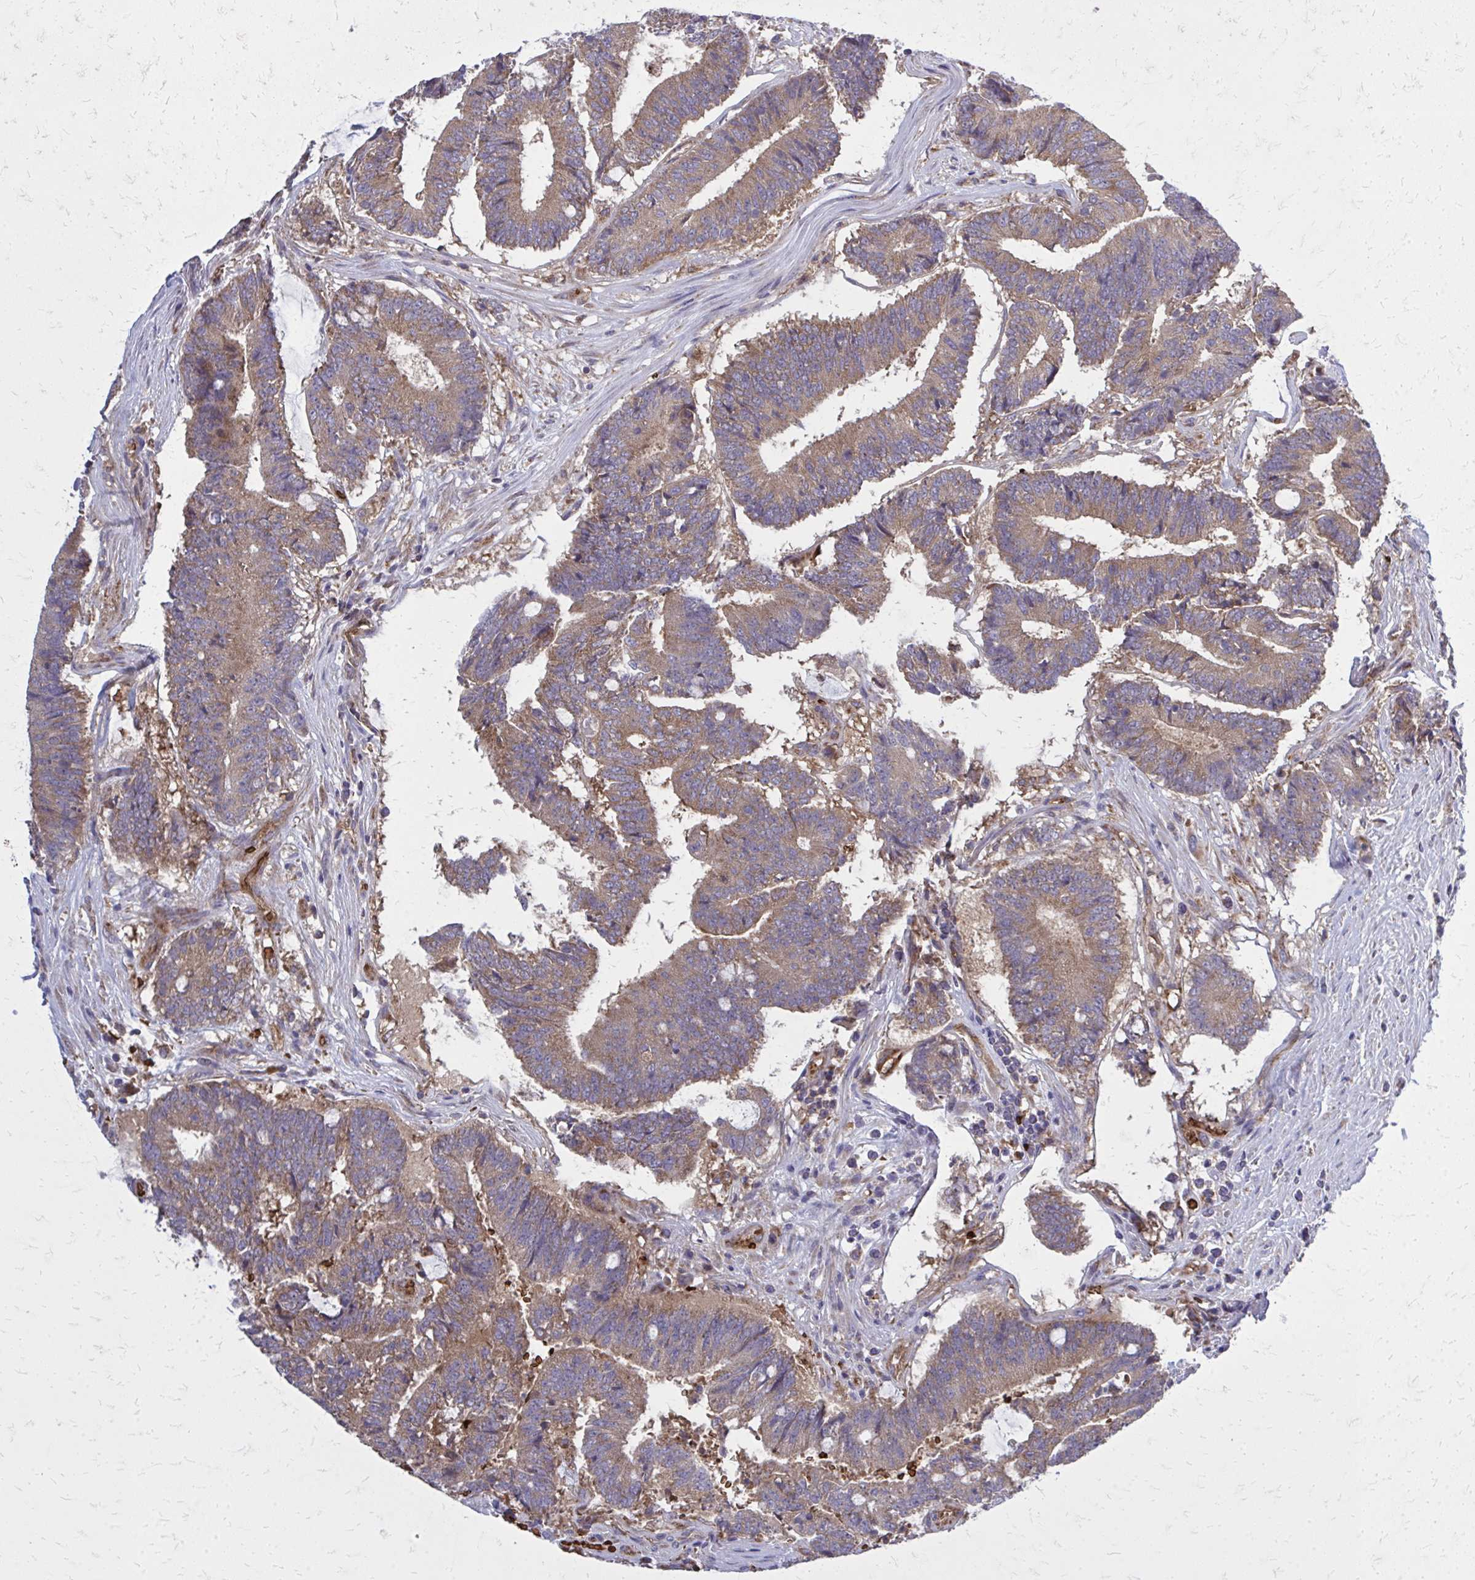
{"staining": {"intensity": "weak", "quantity": ">75%", "location": "cytoplasmic/membranous"}, "tissue": "colorectal cancer", "cell_type": "Tumor cells", "image_type": "cancer", "snomed": [{"axis": "morphology", "description": "Adenocarcinoma, NOS"}, {"axis": "topography", "description": "Colon"}], "caption": "This is a histology image of immunohistochemistry staining of colorectal adenocarcinoma, which shows weak positivity in the cytoplasmic/membranous of tumor cells.", "gene": "PDK4", "patient": {"sex": "female", "age": 43}}